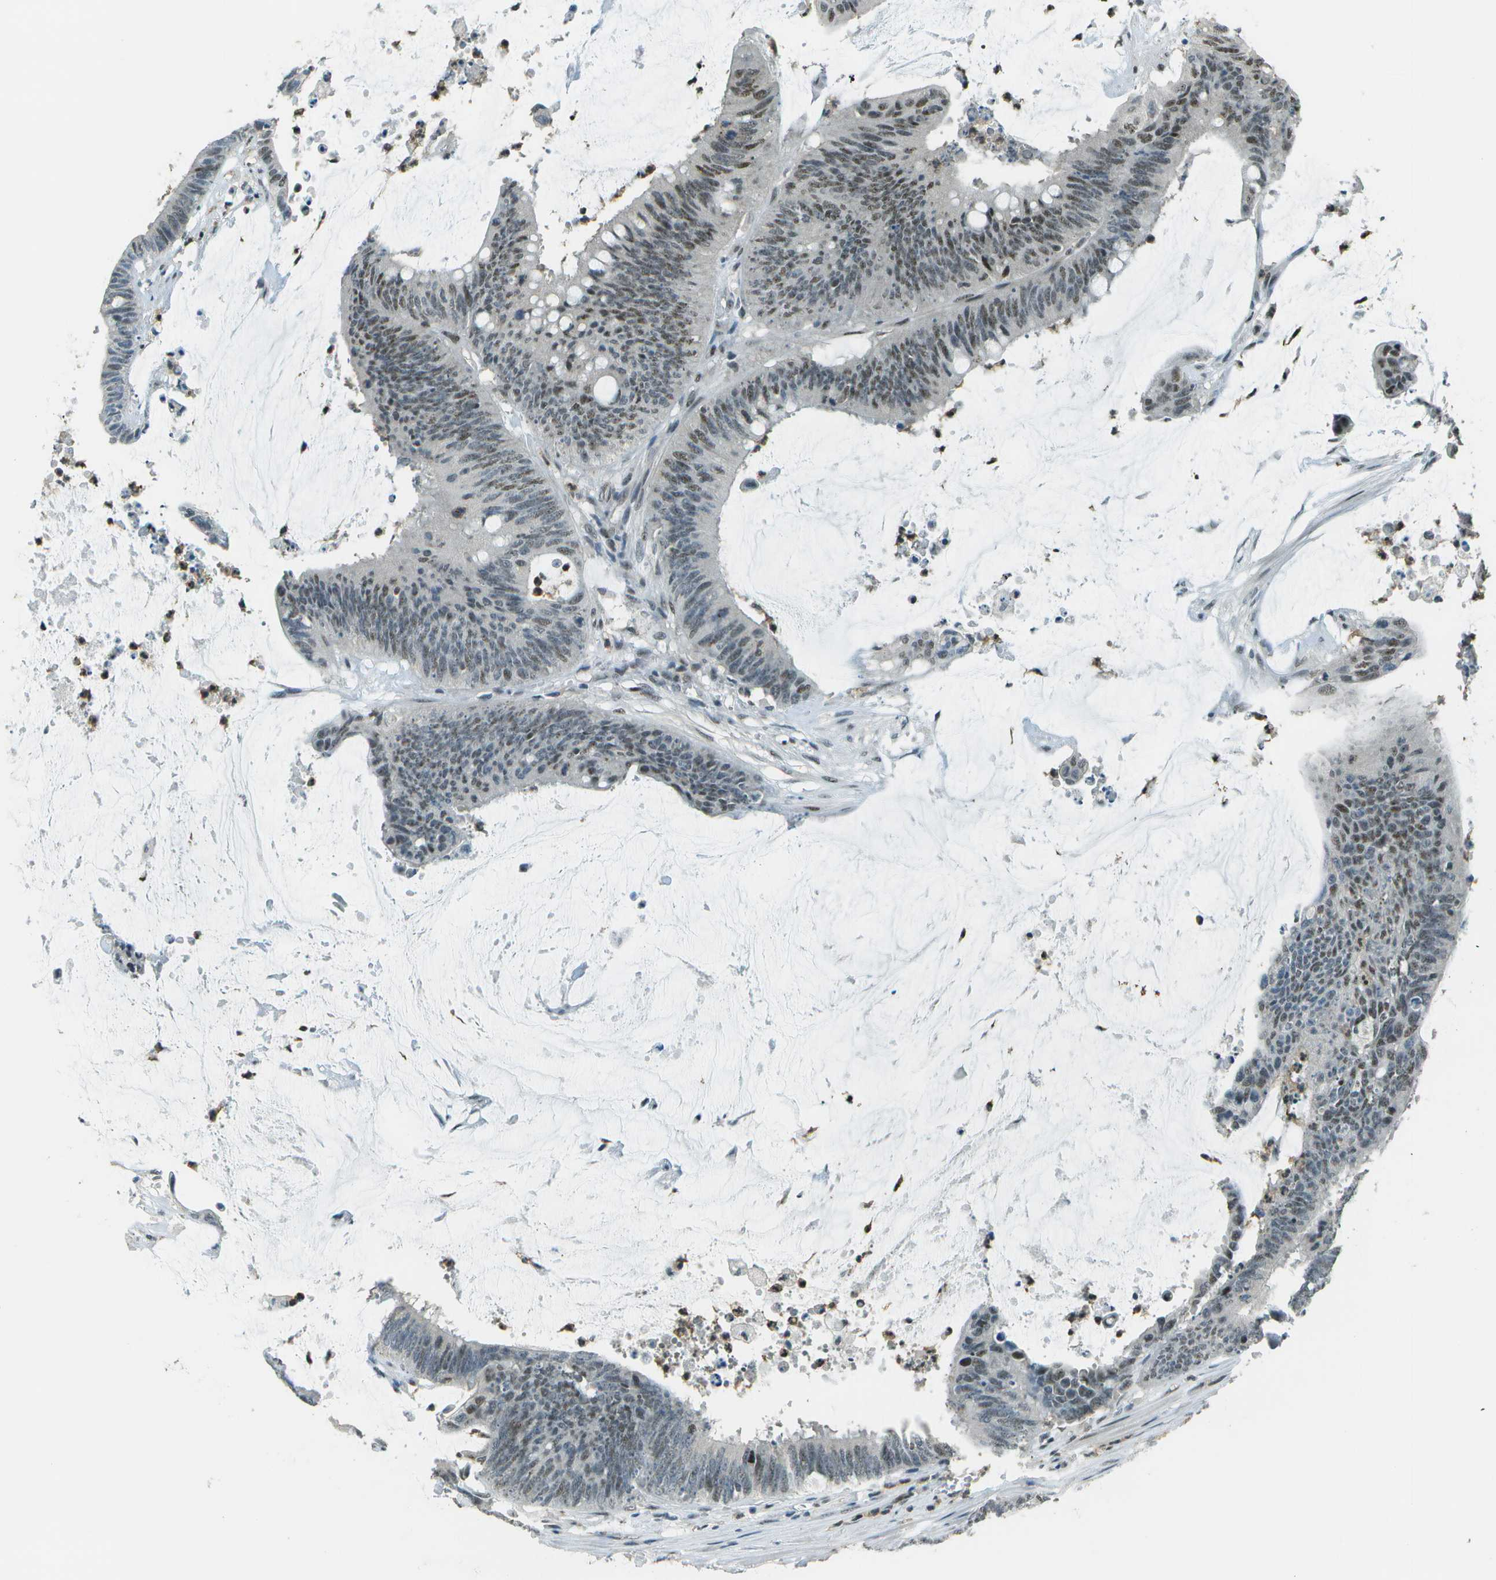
{"staining": {"intensity": "weak", "quantity": "<25%", "location": "nuclear"}, "tissue": "colorectal cancer", "cell_type": "Tumor cells", "image_type": "cancer", "snomed": [{"axis": "morphology", "description": "Adenocarcinoma, NOS"}, {"axis": "topography", "description": "Rectum"}], "caption": "This micrograph is of colorectal cancer stained with immunohistochemistry to label a protein in brown with the nuclei are counter-stained blue. There is no positivity in tumor cells. The staining is performed using DAB (3,3'-diaminobenzidine) brown chromogen with nuclei counter-stained in using hematoxylin.", "gene": "DEPDC1", "patient": {"sex": "female", "age": 66}}